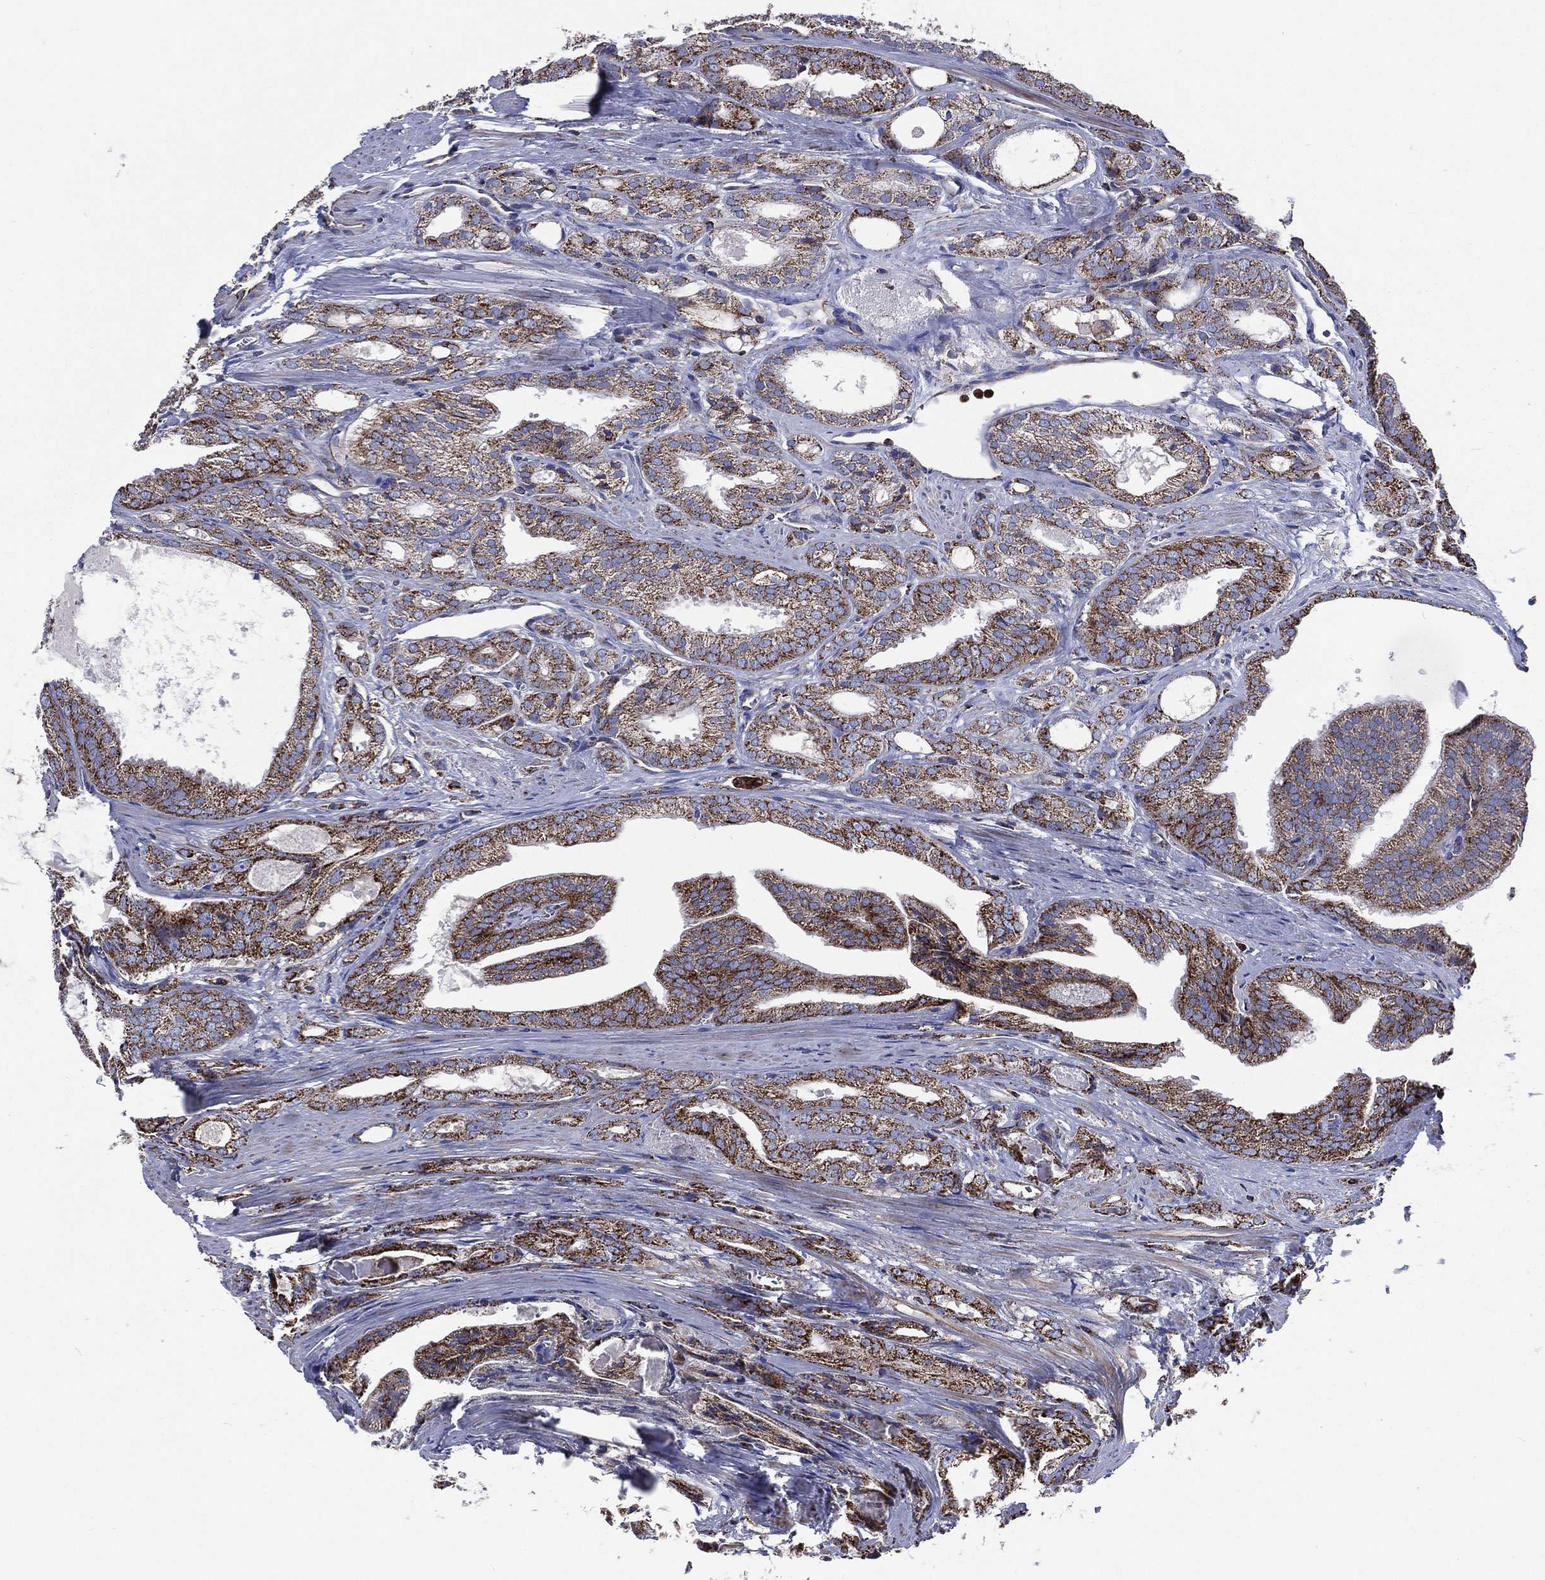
{"staining": {"intensity": "strong", "quantity": ">75%", "location": "cytoplasmic/membranous"}, "tissue": "prostate cancer", "cell_type": "Tumor cells", "image_type": "cancer", "snomed": [{"axis": "morphology", "description": "Adenocarcinoma, NOS"}, {"axis": "morphology", "description": "Adenocarcinoma, High grade"}, {"axis": "topography", "description": "Prostate"}], "caption": "Immunohistochemistry photomicrograph of adenocarcinoma (high-grade) (prostate) stained for a protein (brown), which displays high levels of strong cytoplasmic/membranous positivity in about >75% of tumor cells.", "gene": "ANKRD37", "patient": {"sex": "male", "age": 70}}